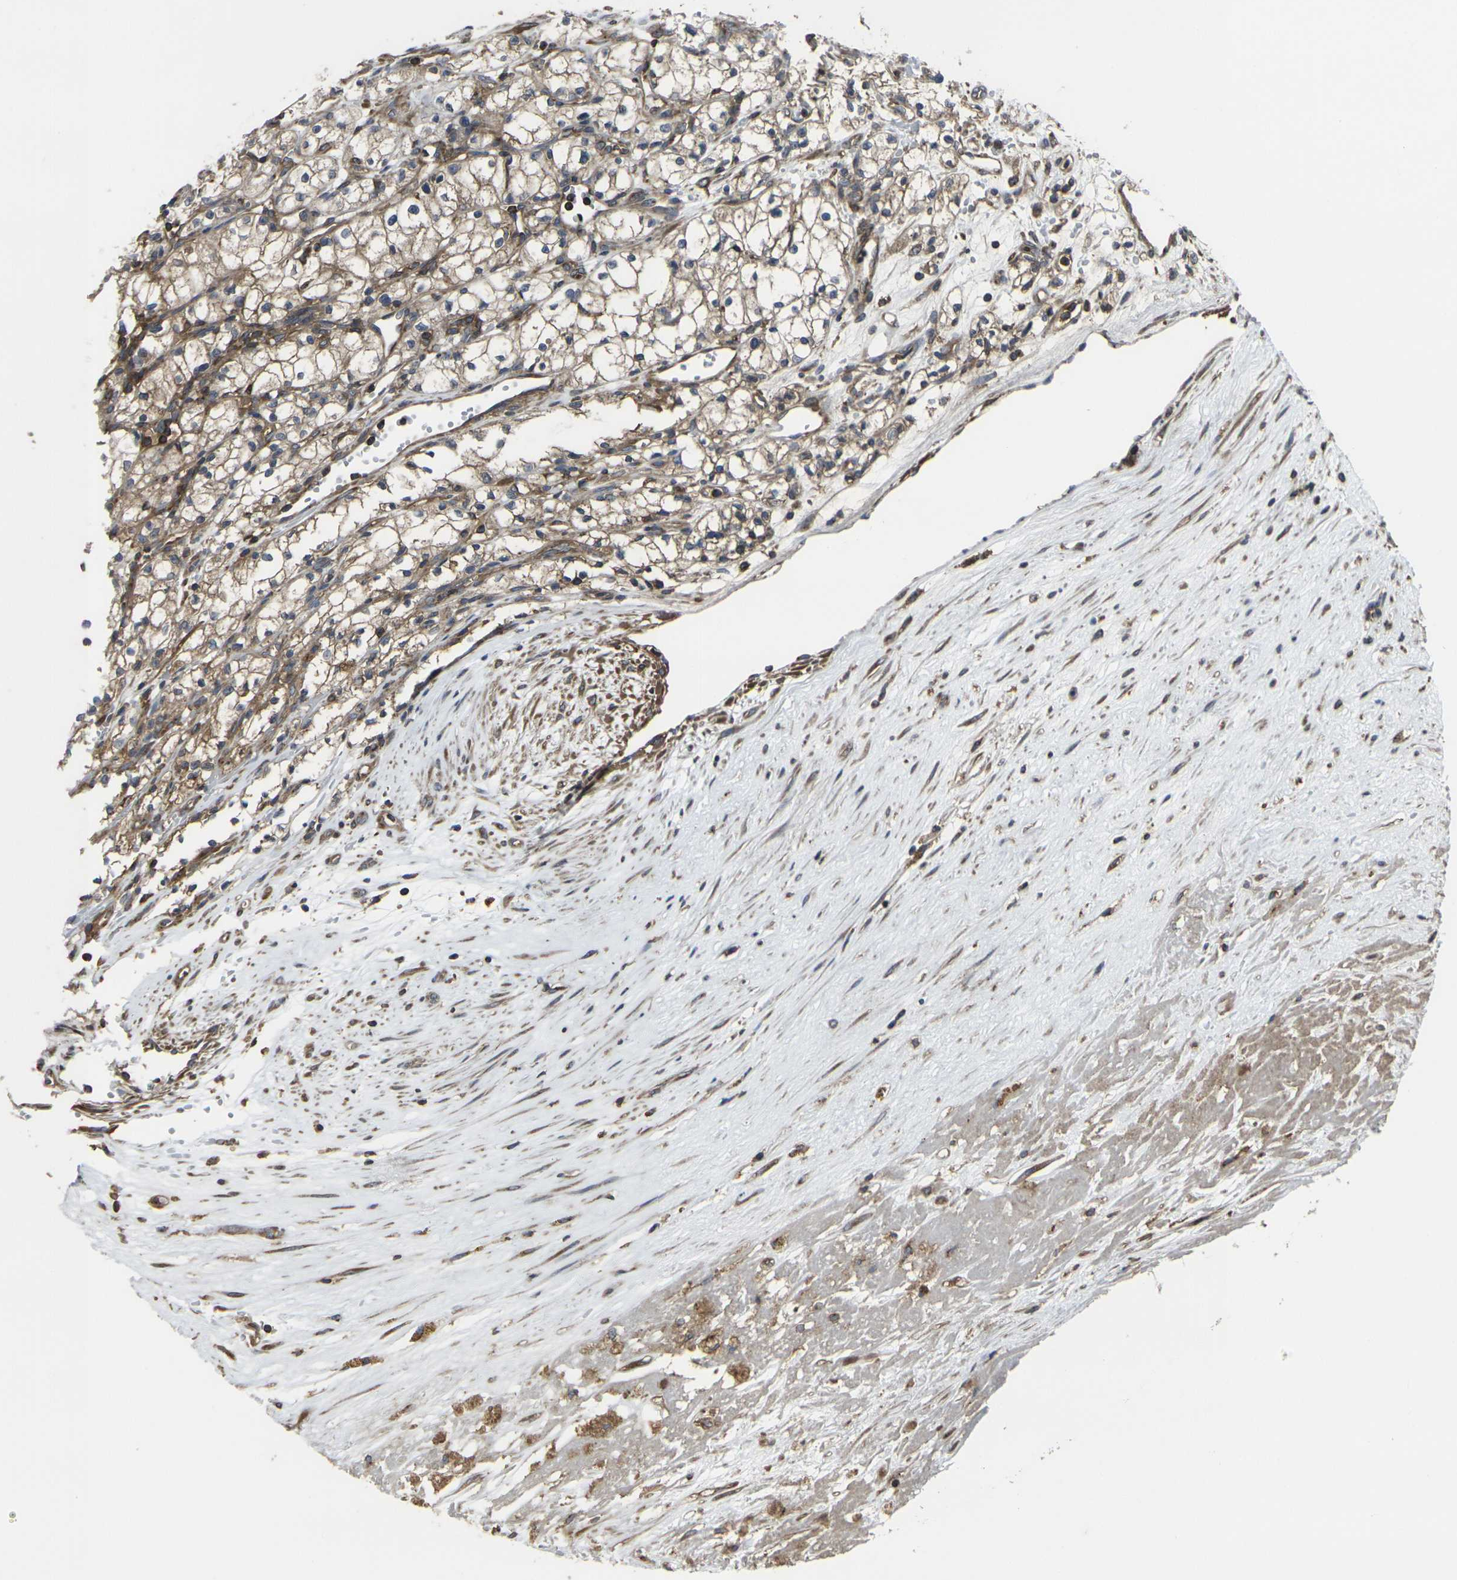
{"staining": {"intensity": "moderate", "quantity": ">75%", "location": "cytoplasmic/membranous"}, "tissue": "renal cancer", "cell_type": "Tumor cells", "image_type": "cancer", "snomed": [{"axis": "morphology", "description": "Normal tissue, NOS"}, {"axis": "morphology", "description": "Adenocarcinoma, NOS"}, {"axis": "topography", "description": "Kidney"}], "caption": "Moderate cytoplasmic/membranous staining is appreciated in about >75% of tumor cells in renal adenocarcinoma.", "gene": "PRKACB", "patient": {"sex": "male", "age": 59}}